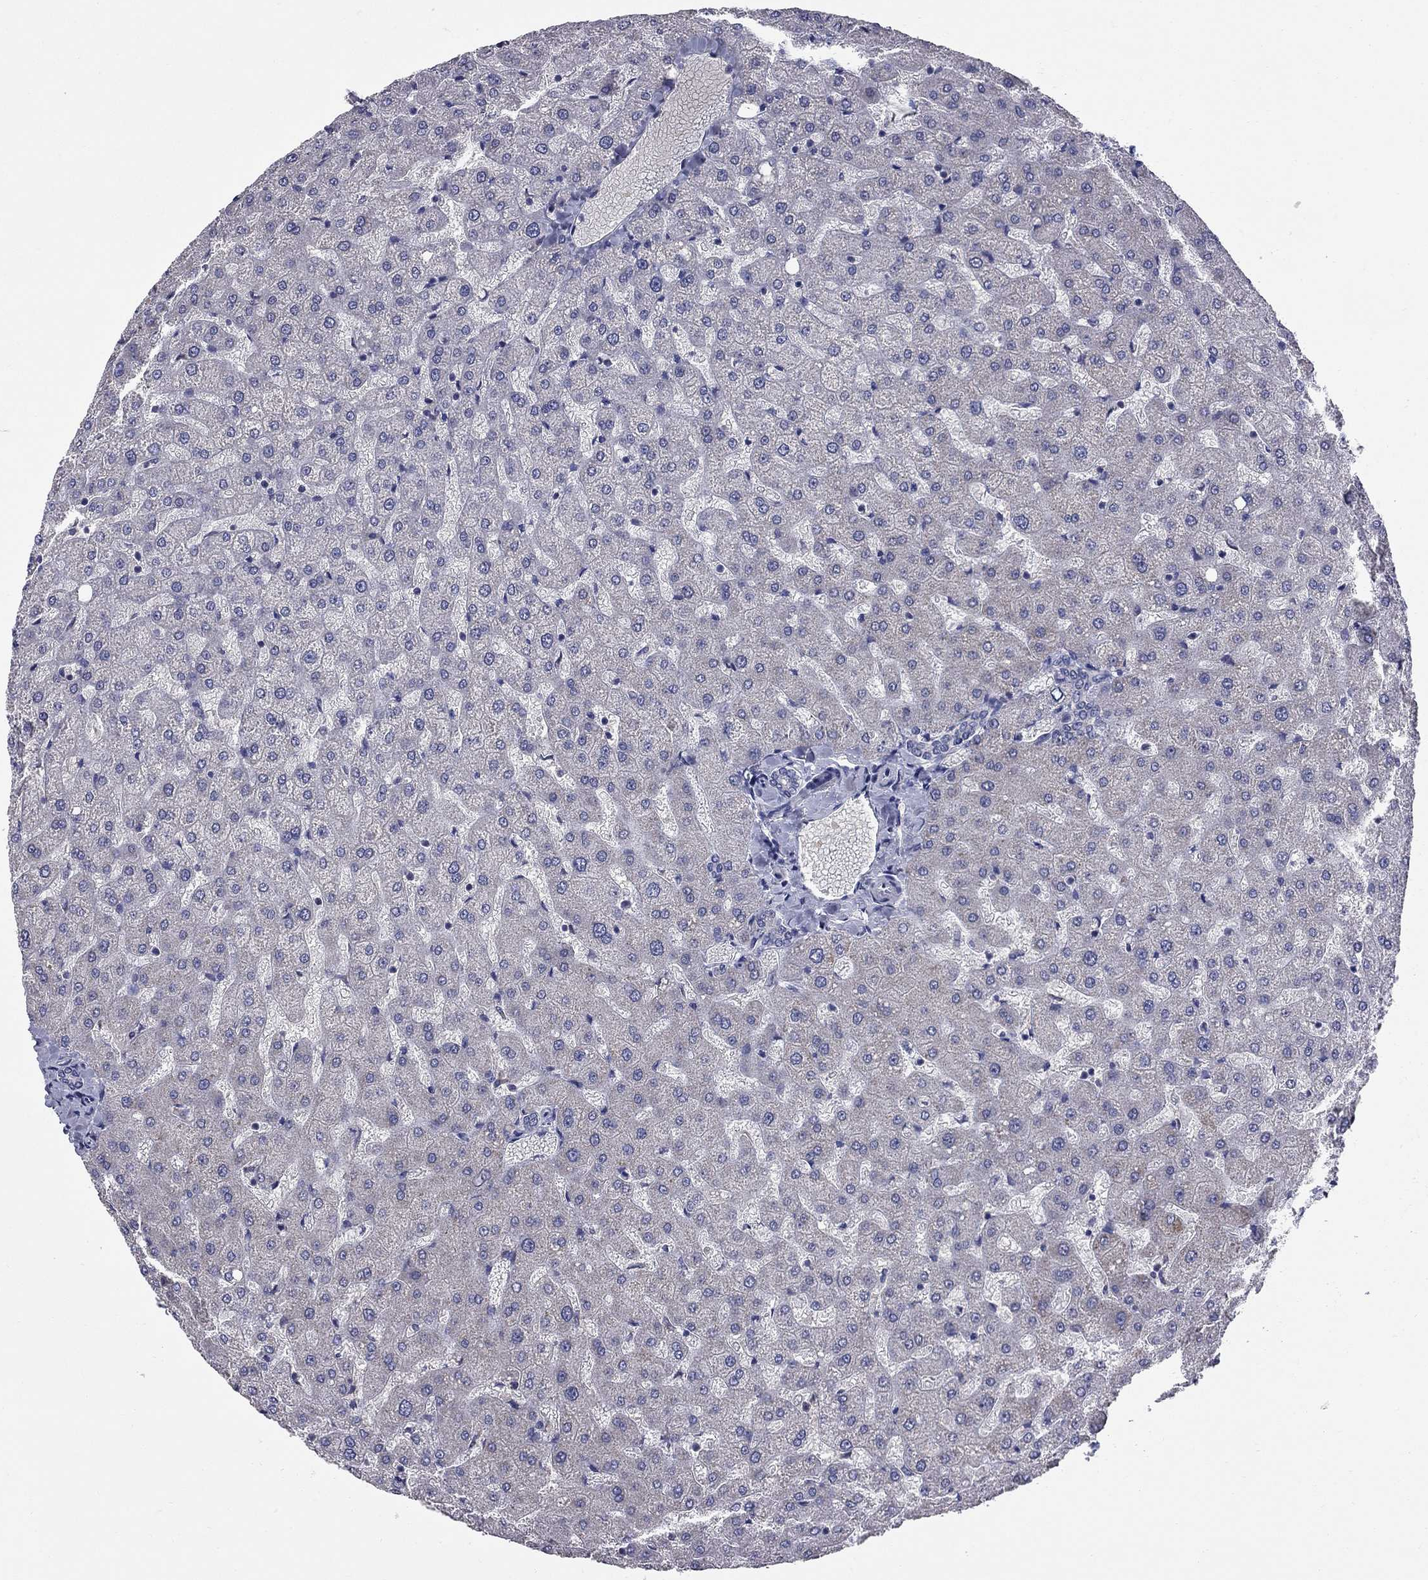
{"staining": {"intensity": "negative", "quantity": "none", "location": "none"}, "tissue": "liver", "cell_type": "Cholangiocytes", "image_type": "normal", "snomed": [{"axis": "morphology", "description": "Normal tissue, NOS"}, {"axis": "topography", "description": "Liver"}], "caption": "Immunohistochemistry (IHC) photomicrograph of benign liver: human liver stained with DAB demonstrates no significant protein expression in cholangiocytes.", "gene": "HTR4", "patient": {"sex": "female", "age": 50}}